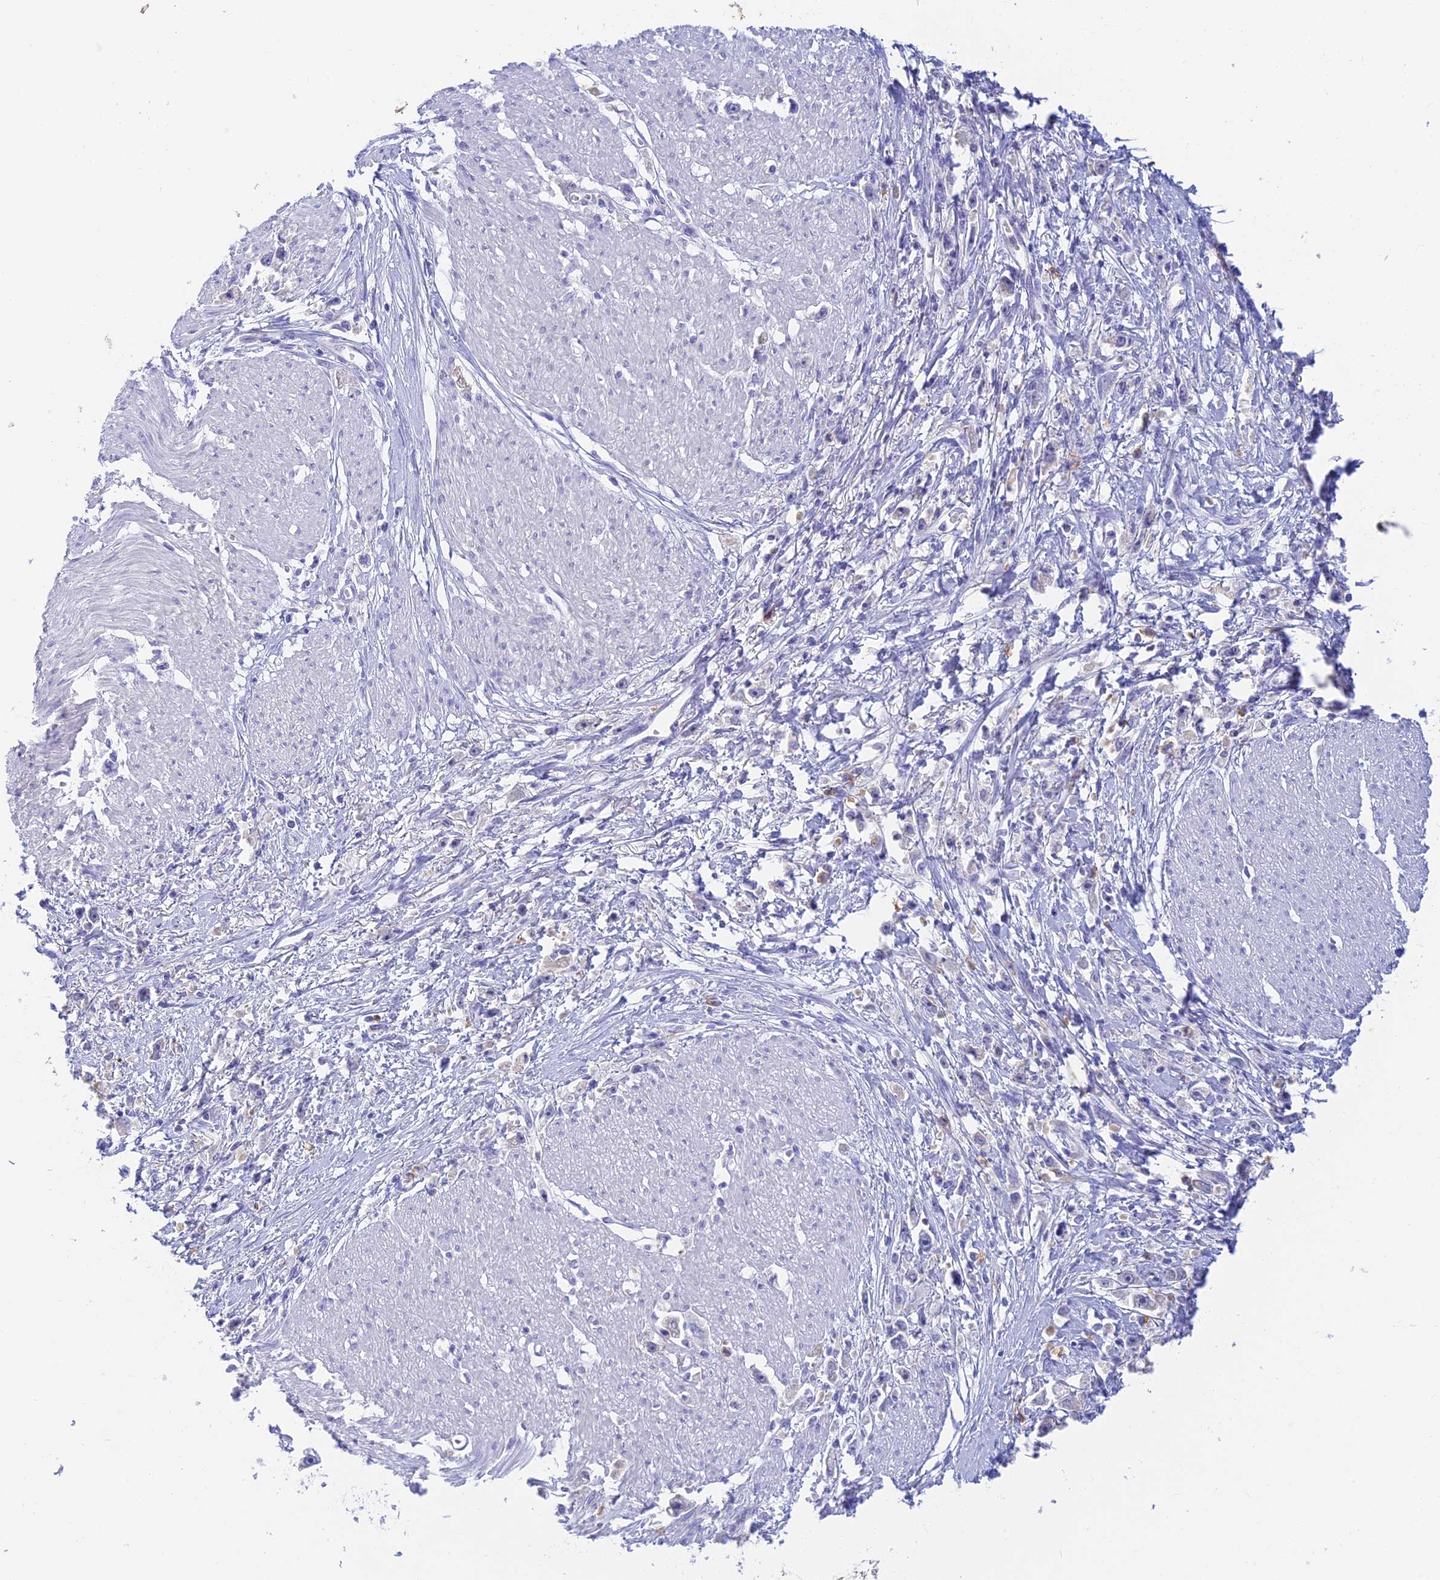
{"staining": {"intensity": "negative", "quantity": "none", "location": "none"}, "tissue": "stomach cancer", "cell_type": "Tumor cells", "image_type": "cancer", "snomed": [{"axis": "morphology", "description": "Adenocarcinoma, NOS"}, {"axis": "topography", "description": "Stomach"}], "caption": "Immunohistochemical staining of human stomach cancer demonstrates no significant staining in tumor cells.", "gene": "INTS13", "patient": {"sex": "female", "age": 59}}